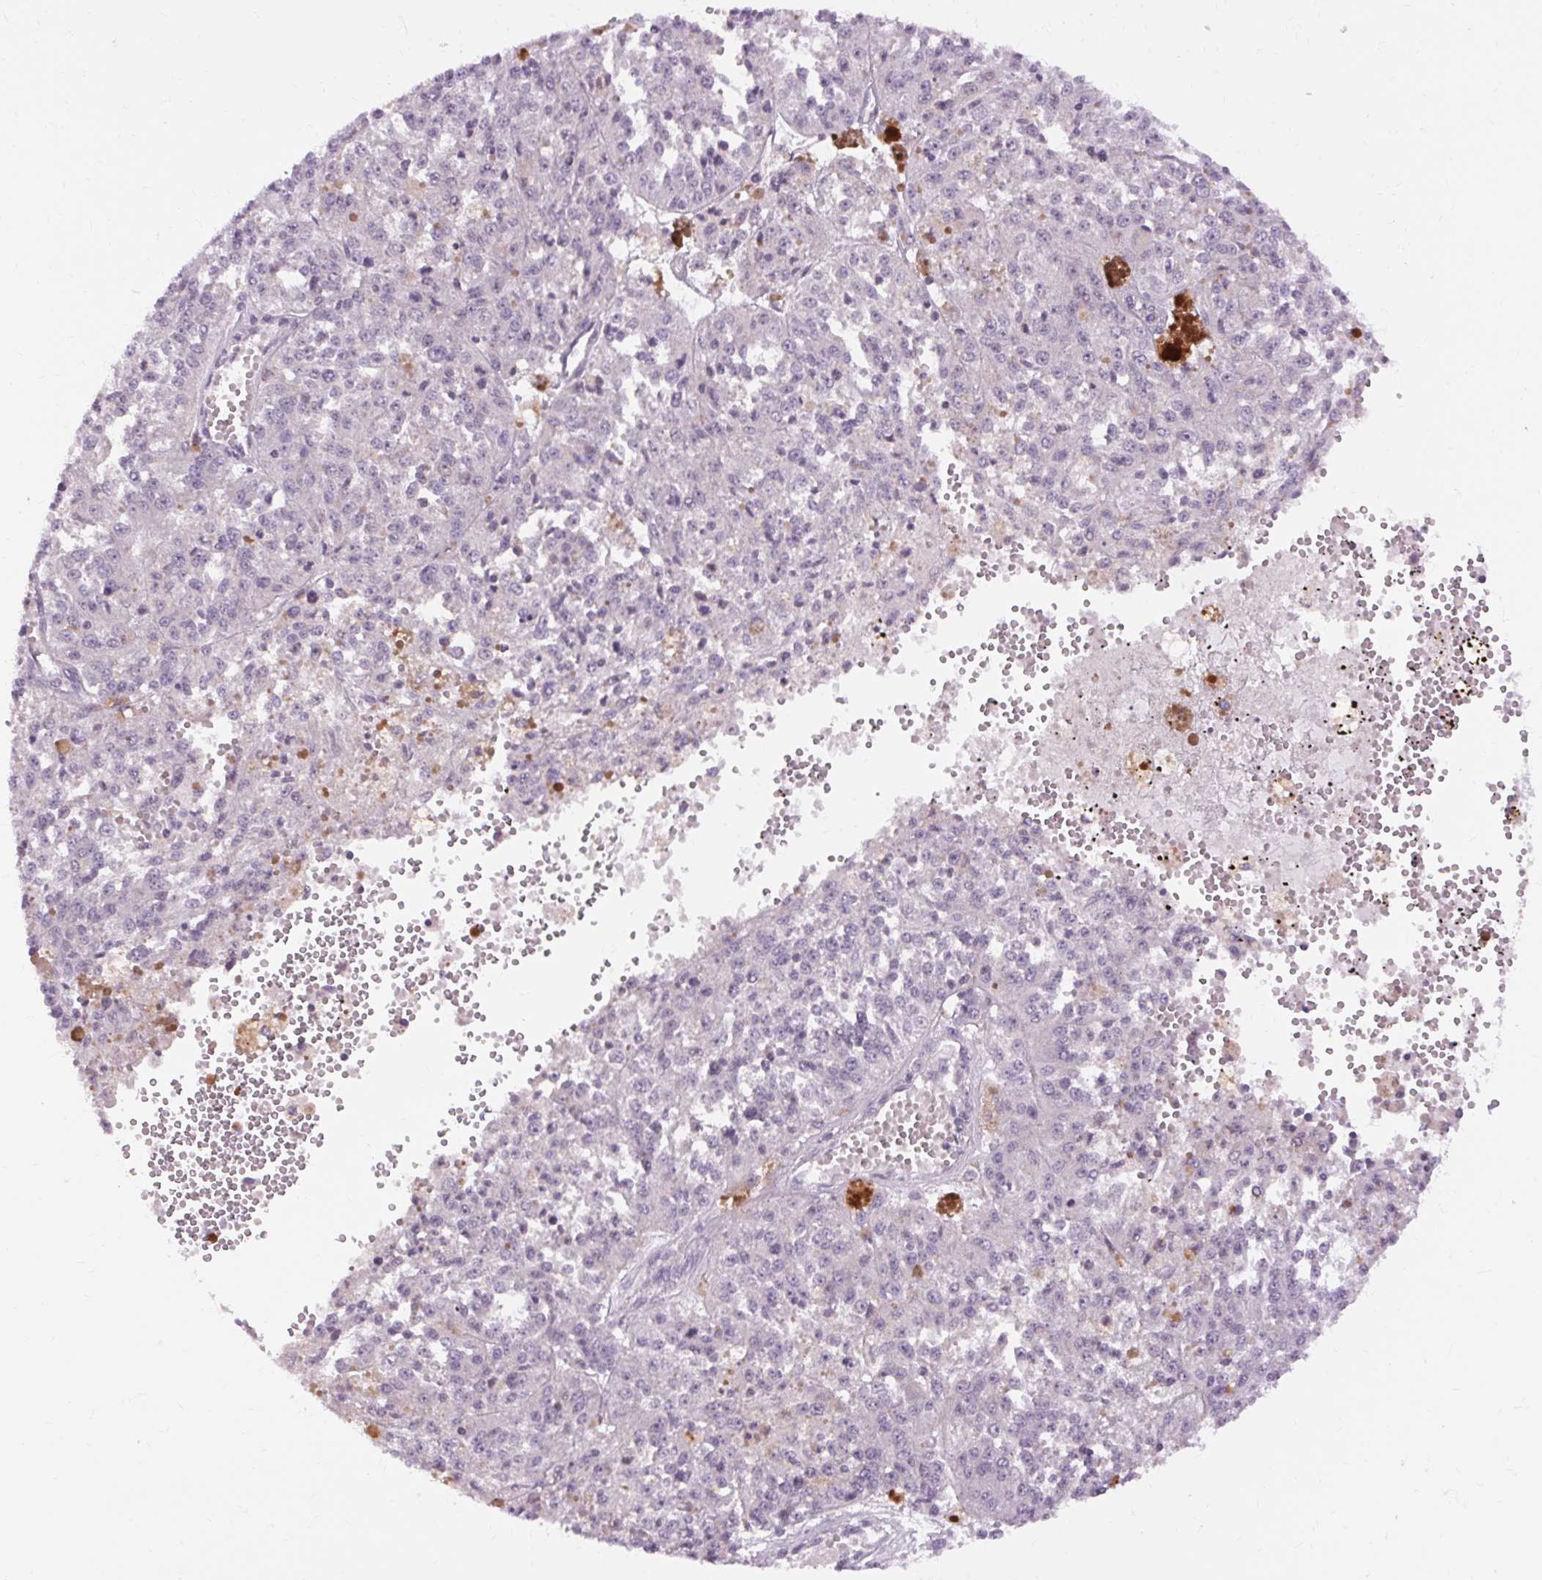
{"staining": {"intensity": "negative", "quantity": "none", "location": "none"}, "tissue": "melanoma", "cell_type": "Tumor cells", "image_type": "cancer", "snomed": [{"axis": "morphology", "description": "Malignant melanoma, Metastatic site"}, {"axis": "topography", "description": "Lymph node"}], "caption": "An image of human melanoma is negative for staining in tumor cells. Brightfield microscopy of immunohistochemistry (IHC) stained with DAB (3,3'-diaminobenzidine) (brown) and hematoxylin (blue), captured at high magnification.", "gene": "TM6SF1", "patient": {"sex": "female", "age": 64}}